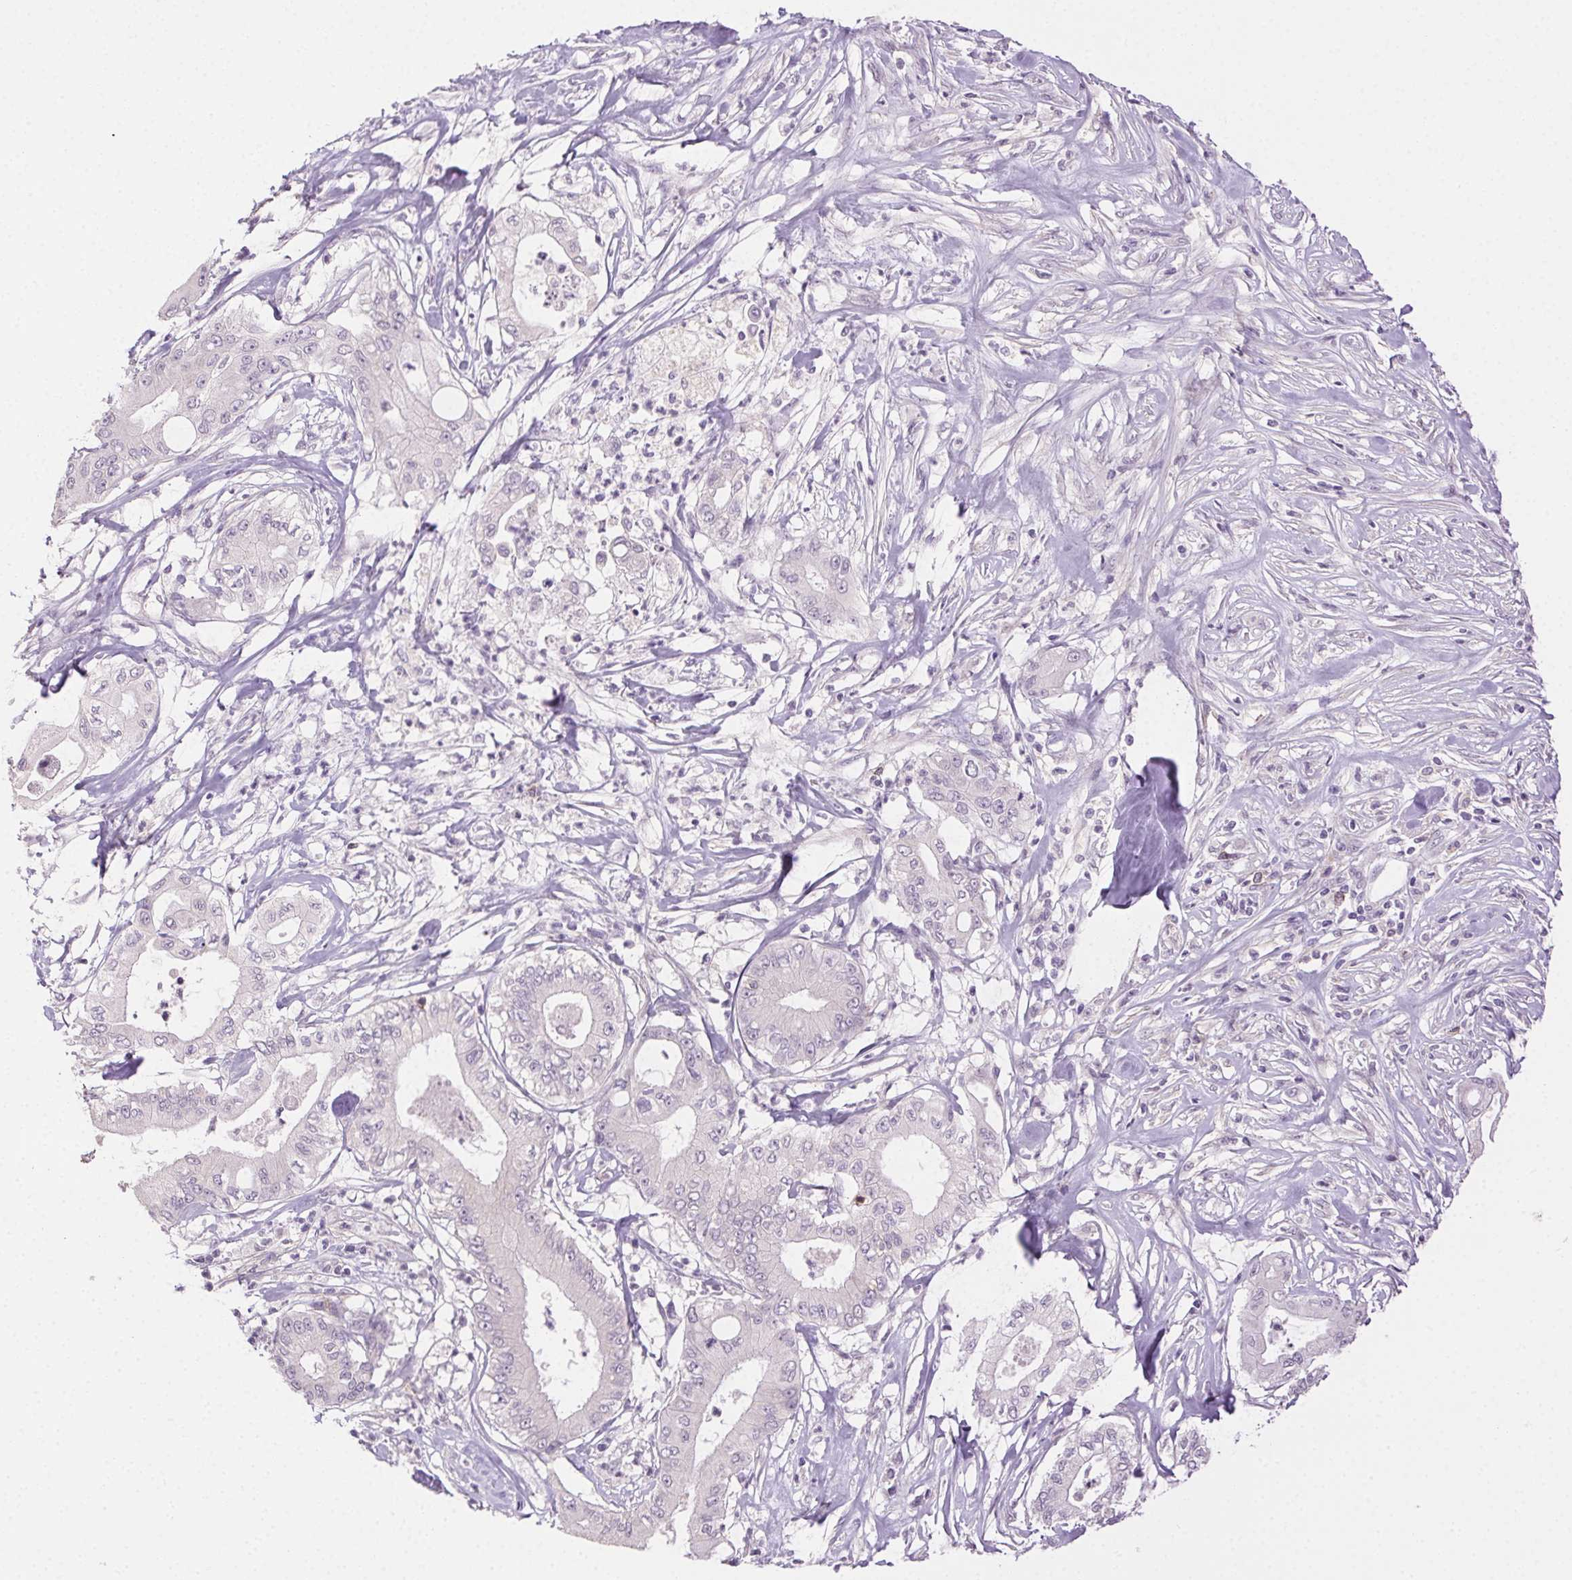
{"staining": {"intensity": "negative", "quantity": "none", "location": "none"}, "tissue": "pancreatic cancer", "cell_type": "Tumor cells", "image_type": "cancer", "snomed": [{"axis": "morphology", "description": "Adenocarcinoma, NOS"}, {"axis": "topography", "description": "Pancreas"}], "caption": "Immunohistochemical staining of human pancreatic cancer (adenocarcinoma) reveals no significant expression in tumor cells. (DAB (3,3'-diaminobenzidine) IHC, high magnification).", "gene": "AKAP5", "patient": {"sex": "male", "age": 71}}